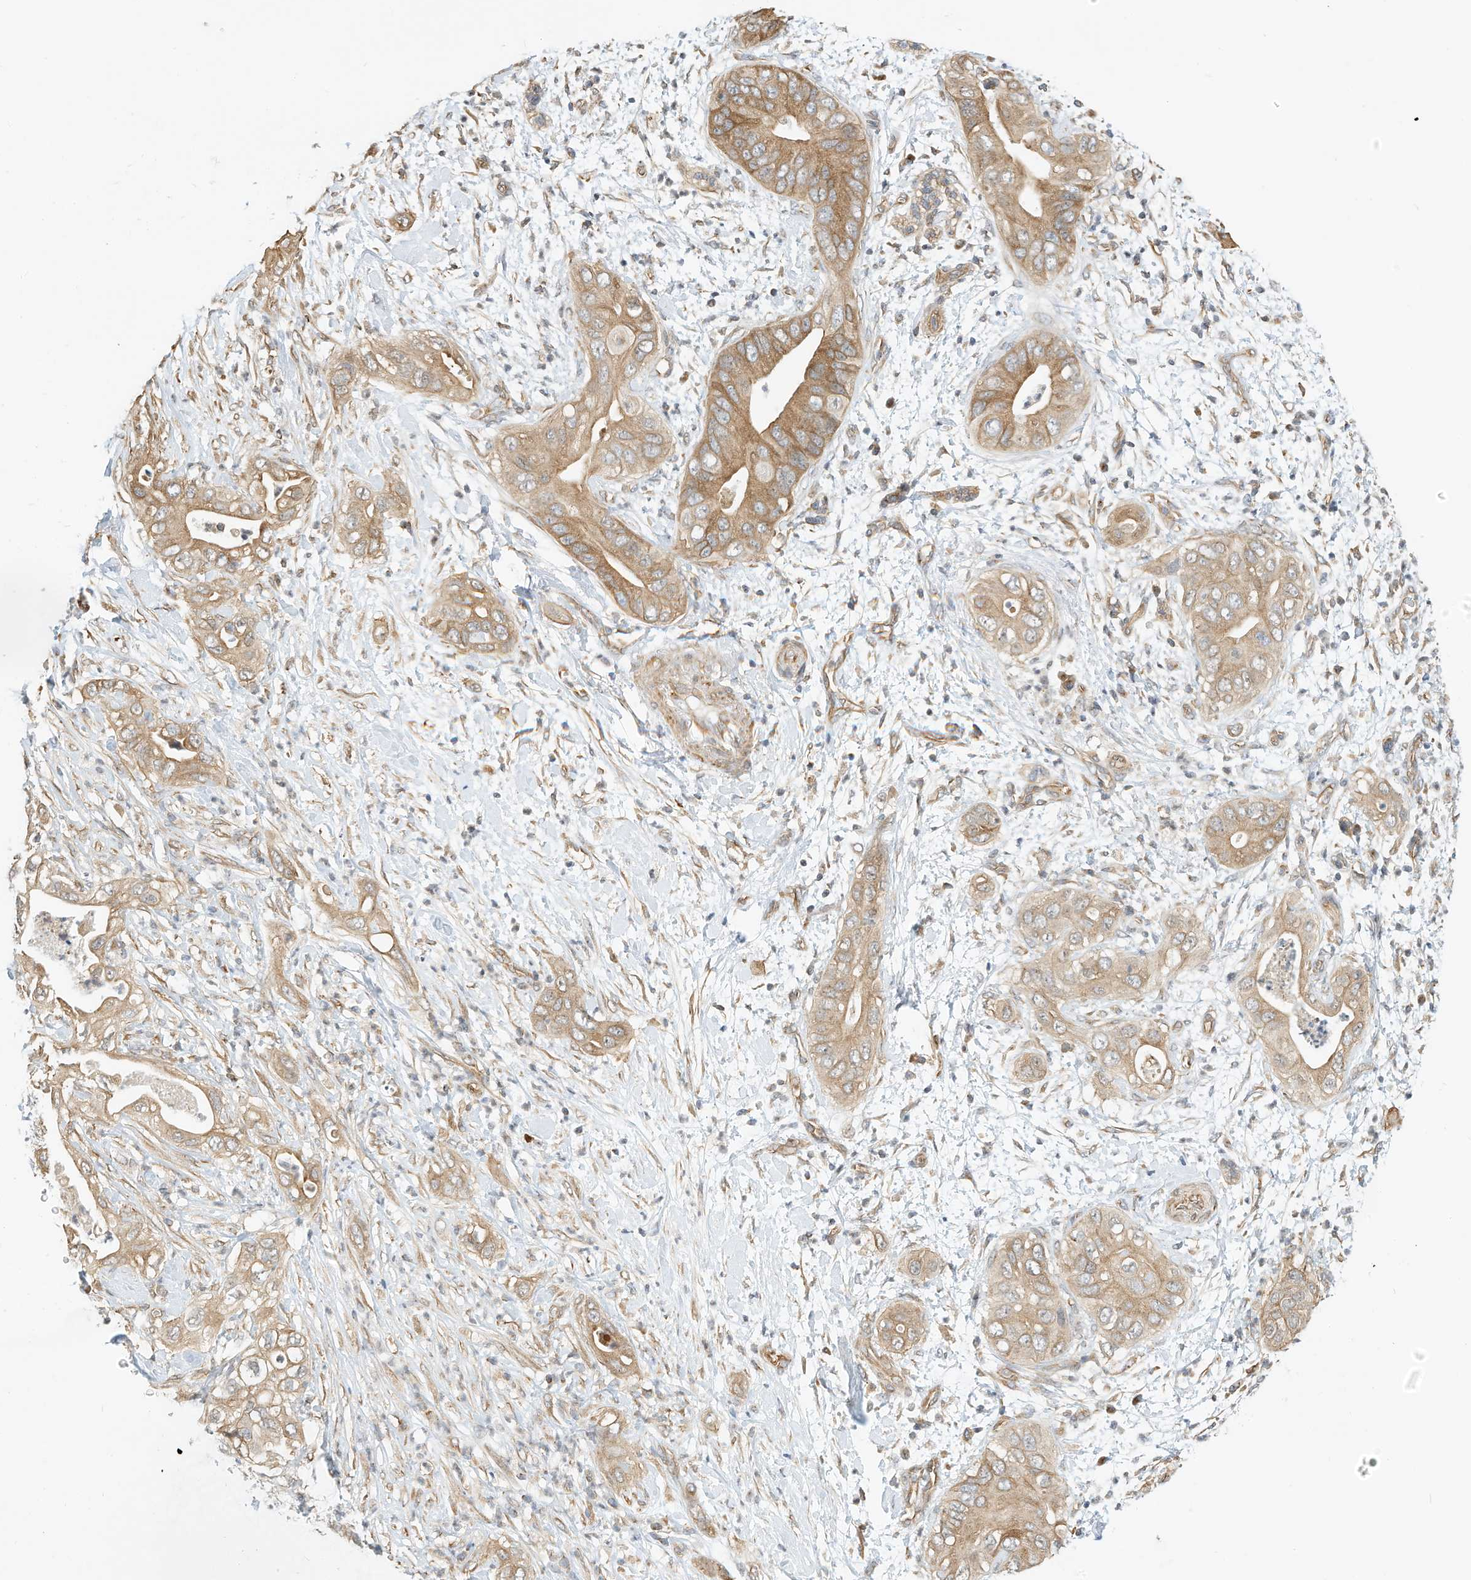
{"staining": {"intensity": "moderate", "quantity": ">75%", "location": "cytoplasmic/membranous"}, "tissue": "pancreatic cancer", "cell_type": "Tumor cells", "image_type": "cancer", "snomed": [{"axis": "morphology", "description": "Adenocarcinoma, NOS"}, {"axis": "topography", "description": "Pancreas"}], "caption": "Protein staining by IHC shows moderate cytoplasmic/membranous expression in approximately >75% of tumor cells in adenocarcinoma (pancreatic). Immunohistochemistry stains the protein of interest in brown and the nuclei are stained blue.", "gene": "OFD1", "patient": {"sex": "female", "age": 78}}